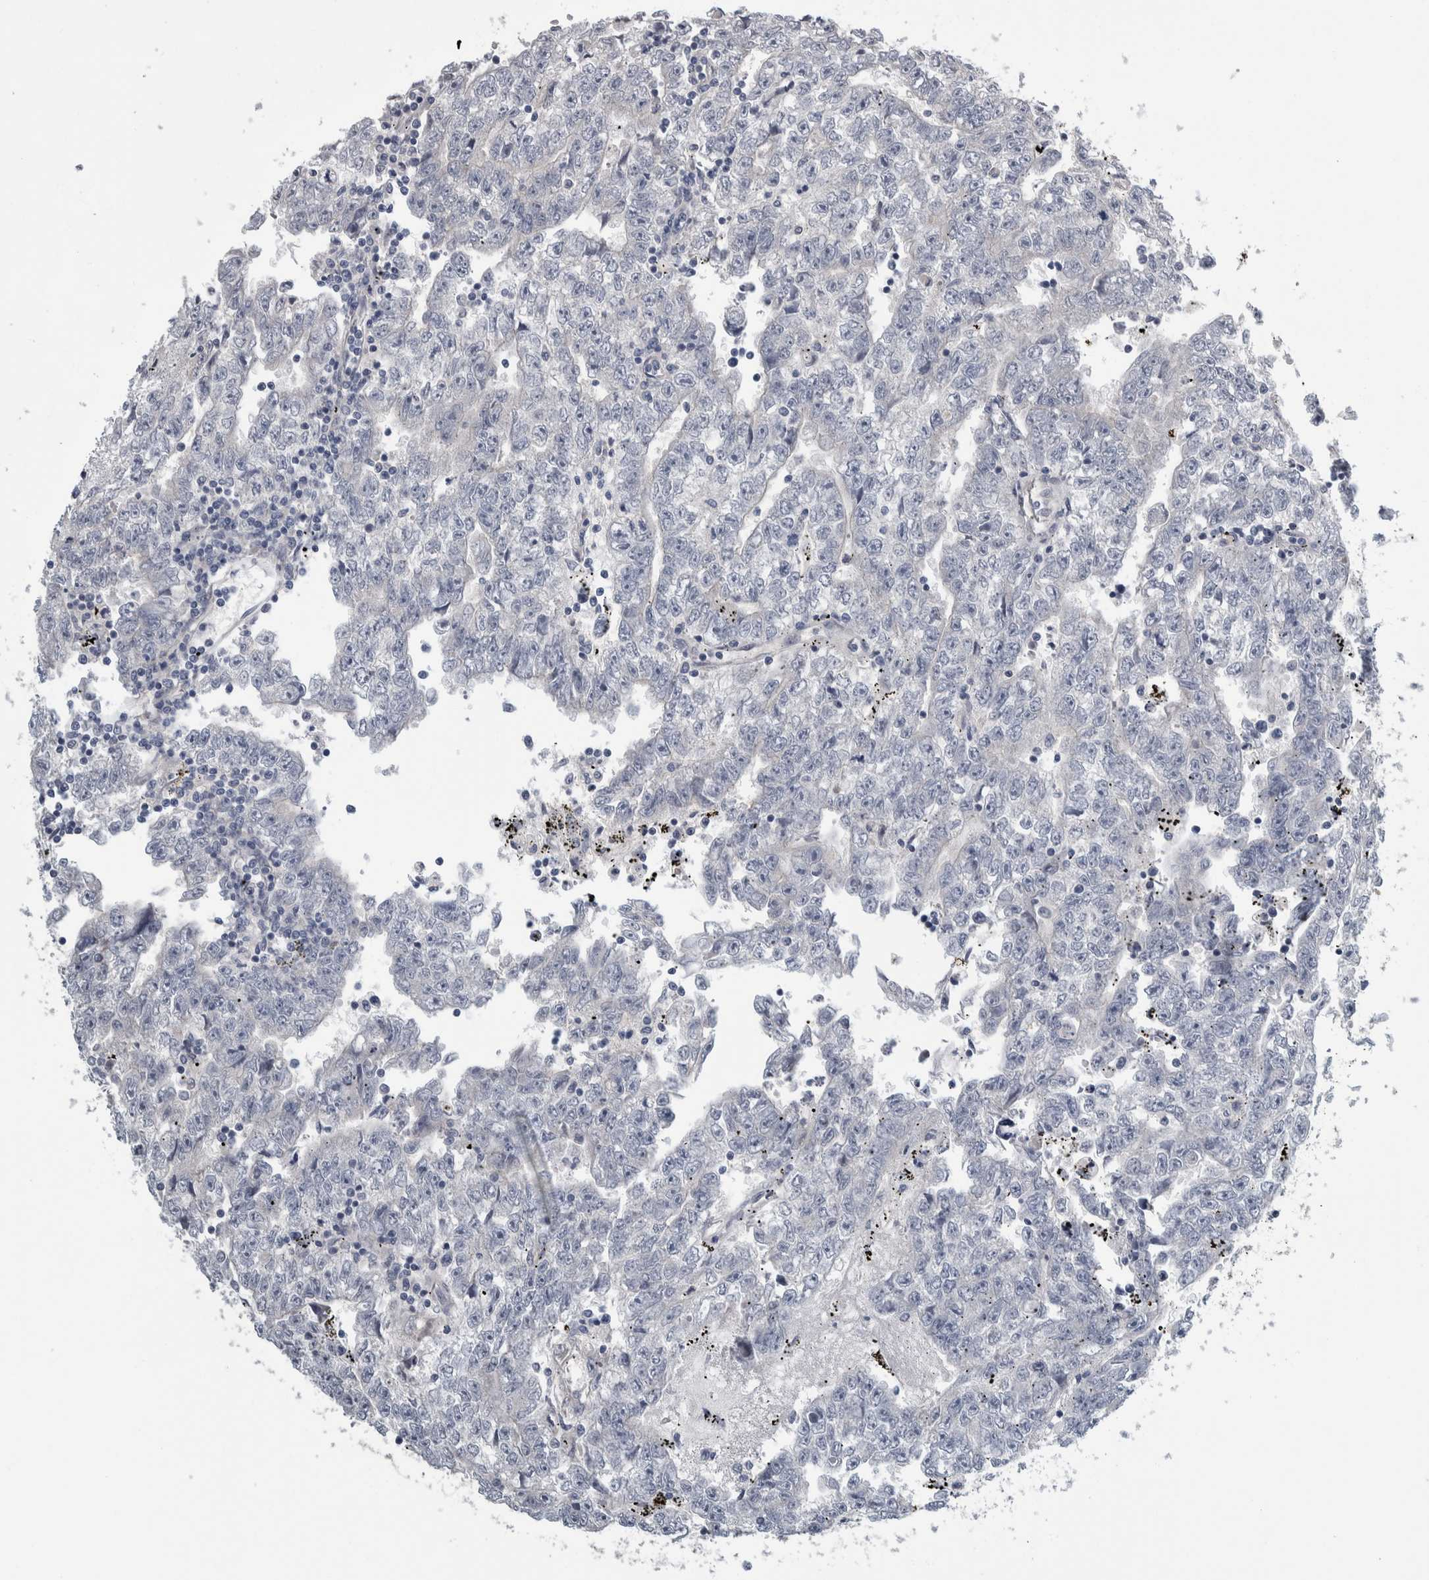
{"staining": {"intensity": "negative", "quantity": "none", "location": "none"}, "tissue": "testis cancer", "cell_type": "Tumor cells", "image_type": "cancer", "snomed": [{"axis": "morphology", "description": "Carcinoma, Embryonal, NOS"}, {"axis": "topography", "description": "Testis"}], "caption": "High power microscopy micrograph of an immunohistochemistry (IHC) histopathology image of embryonal carcinoma (testis), revealing no significant staining in tumor cells.", "gene": "COL14A1", "patient": {"sex": "male", "age": 25}}